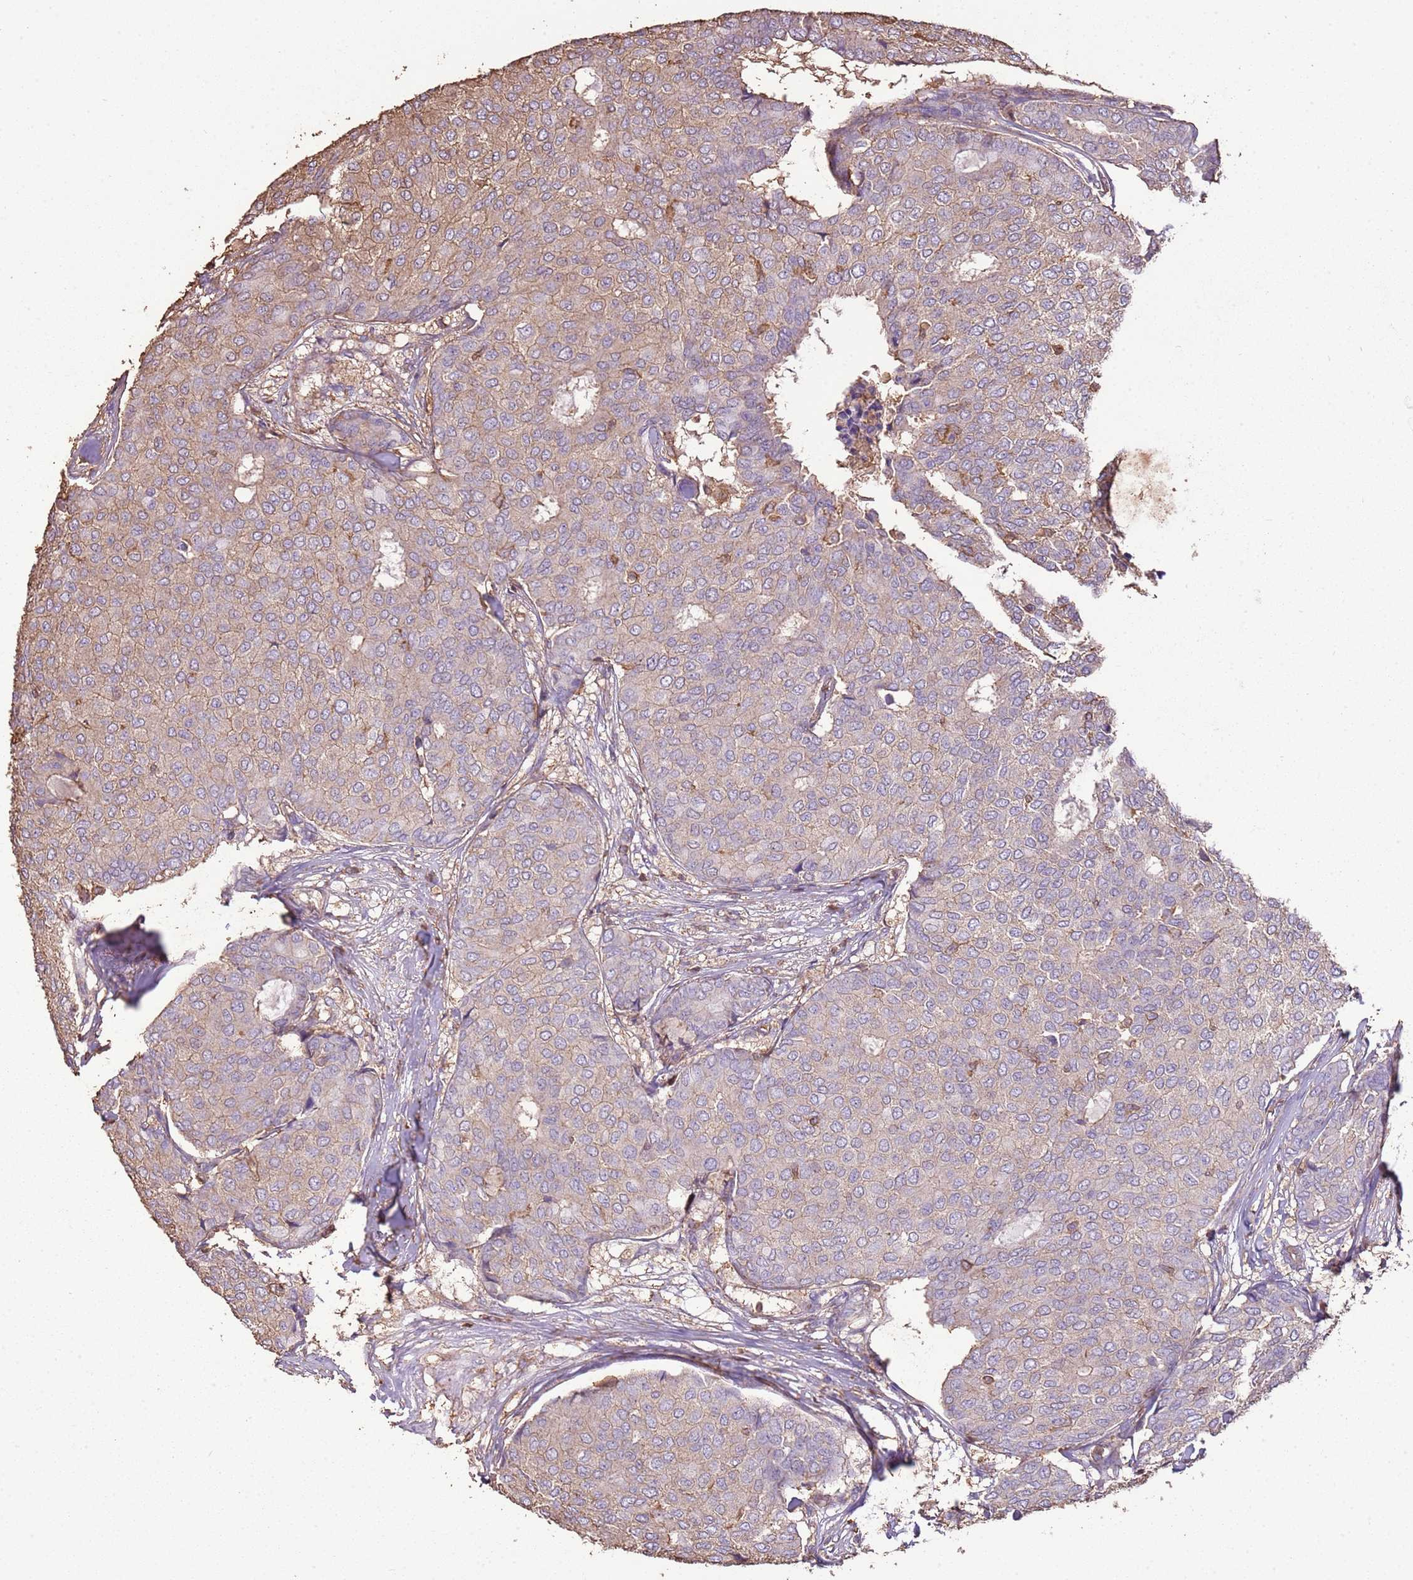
{"staining": {"intensity": "moderate", "quantity": "<25%", "location": "cytoplasmic/membranous"}, "tissue": "breast cancer", "cell_type": "Tumor cells", "image_type": "cancer", "snomed": [{"axis": "morphology", "description": "Duct carcinoma"}, {"axis": "topography", "description": "Breast"}], "caption": "This is a histology image of immunohistochemistry (IHC) staining of breast cancer, which shows moderate staining in the cytoplasmic/membranous of tumor cells.", "gene": "ARL10", "patient": {"sex": "female", "age": 75}}